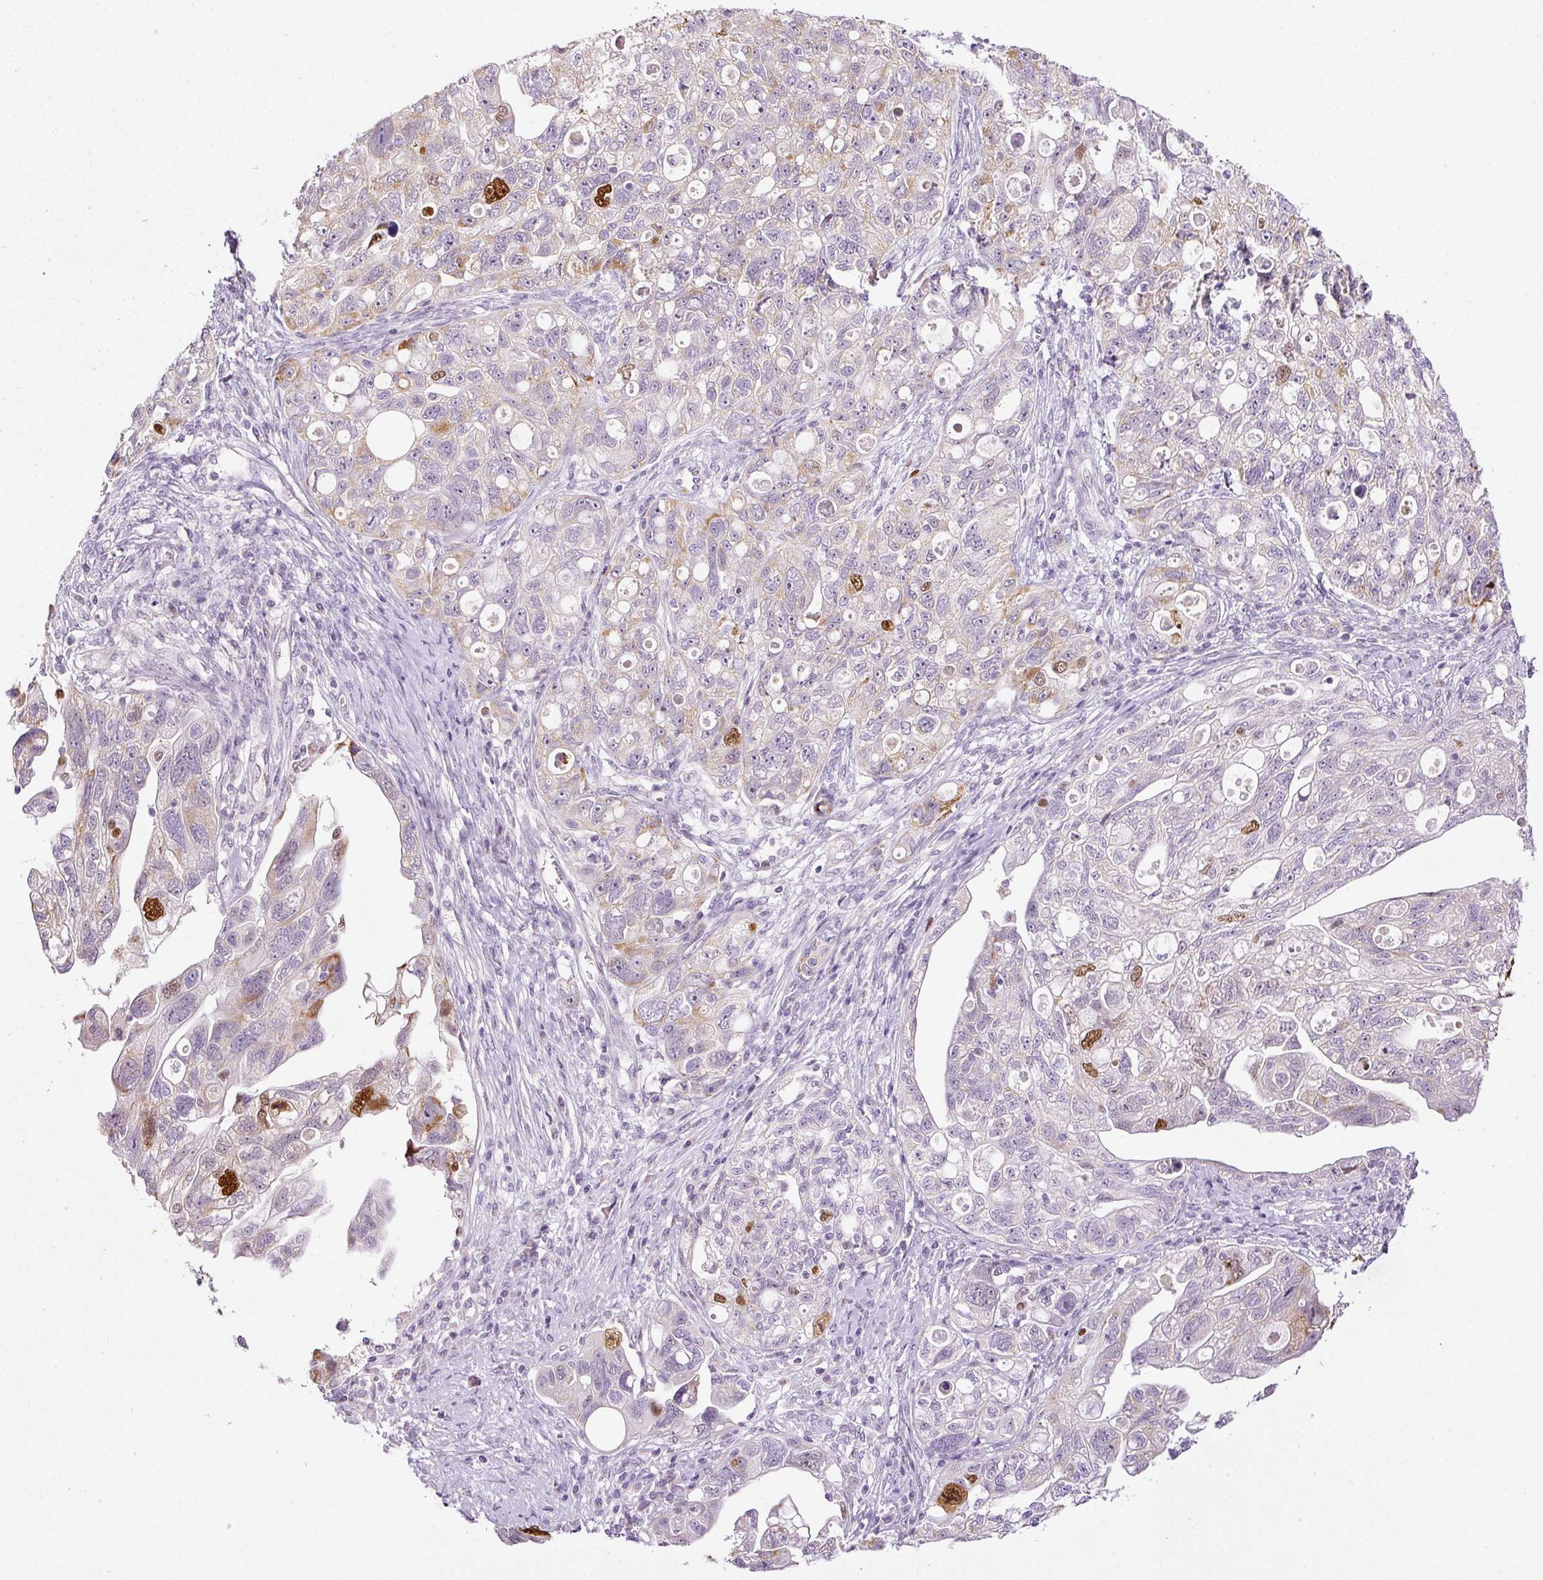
{"staining": {"intensity": "moderate", "quantity": "<25%", "location": "cytoplasmic/membranous,nuclear"}, "tissue": "ovarian cancer", "cell_type": "Tumor cells", "image_type": "cancer", "snomed": [{"axis": "morphology", "description": "Carcinoma, NOS"}, {"axis": "morphology", "description": "Cystadenocarcinoma, serous, NOS"}, {"axis": "topography", "description": "Ovary"}], "caption": "The micrograph shows staining of serous cystadenocarcinoma (ovarian), revealing moderate cytoplasmic/membranous and nuclear protein expression (brown color) within tumor cells.", "gene": "KPNA2", "patient": {"sex": "female", "age": 69}}